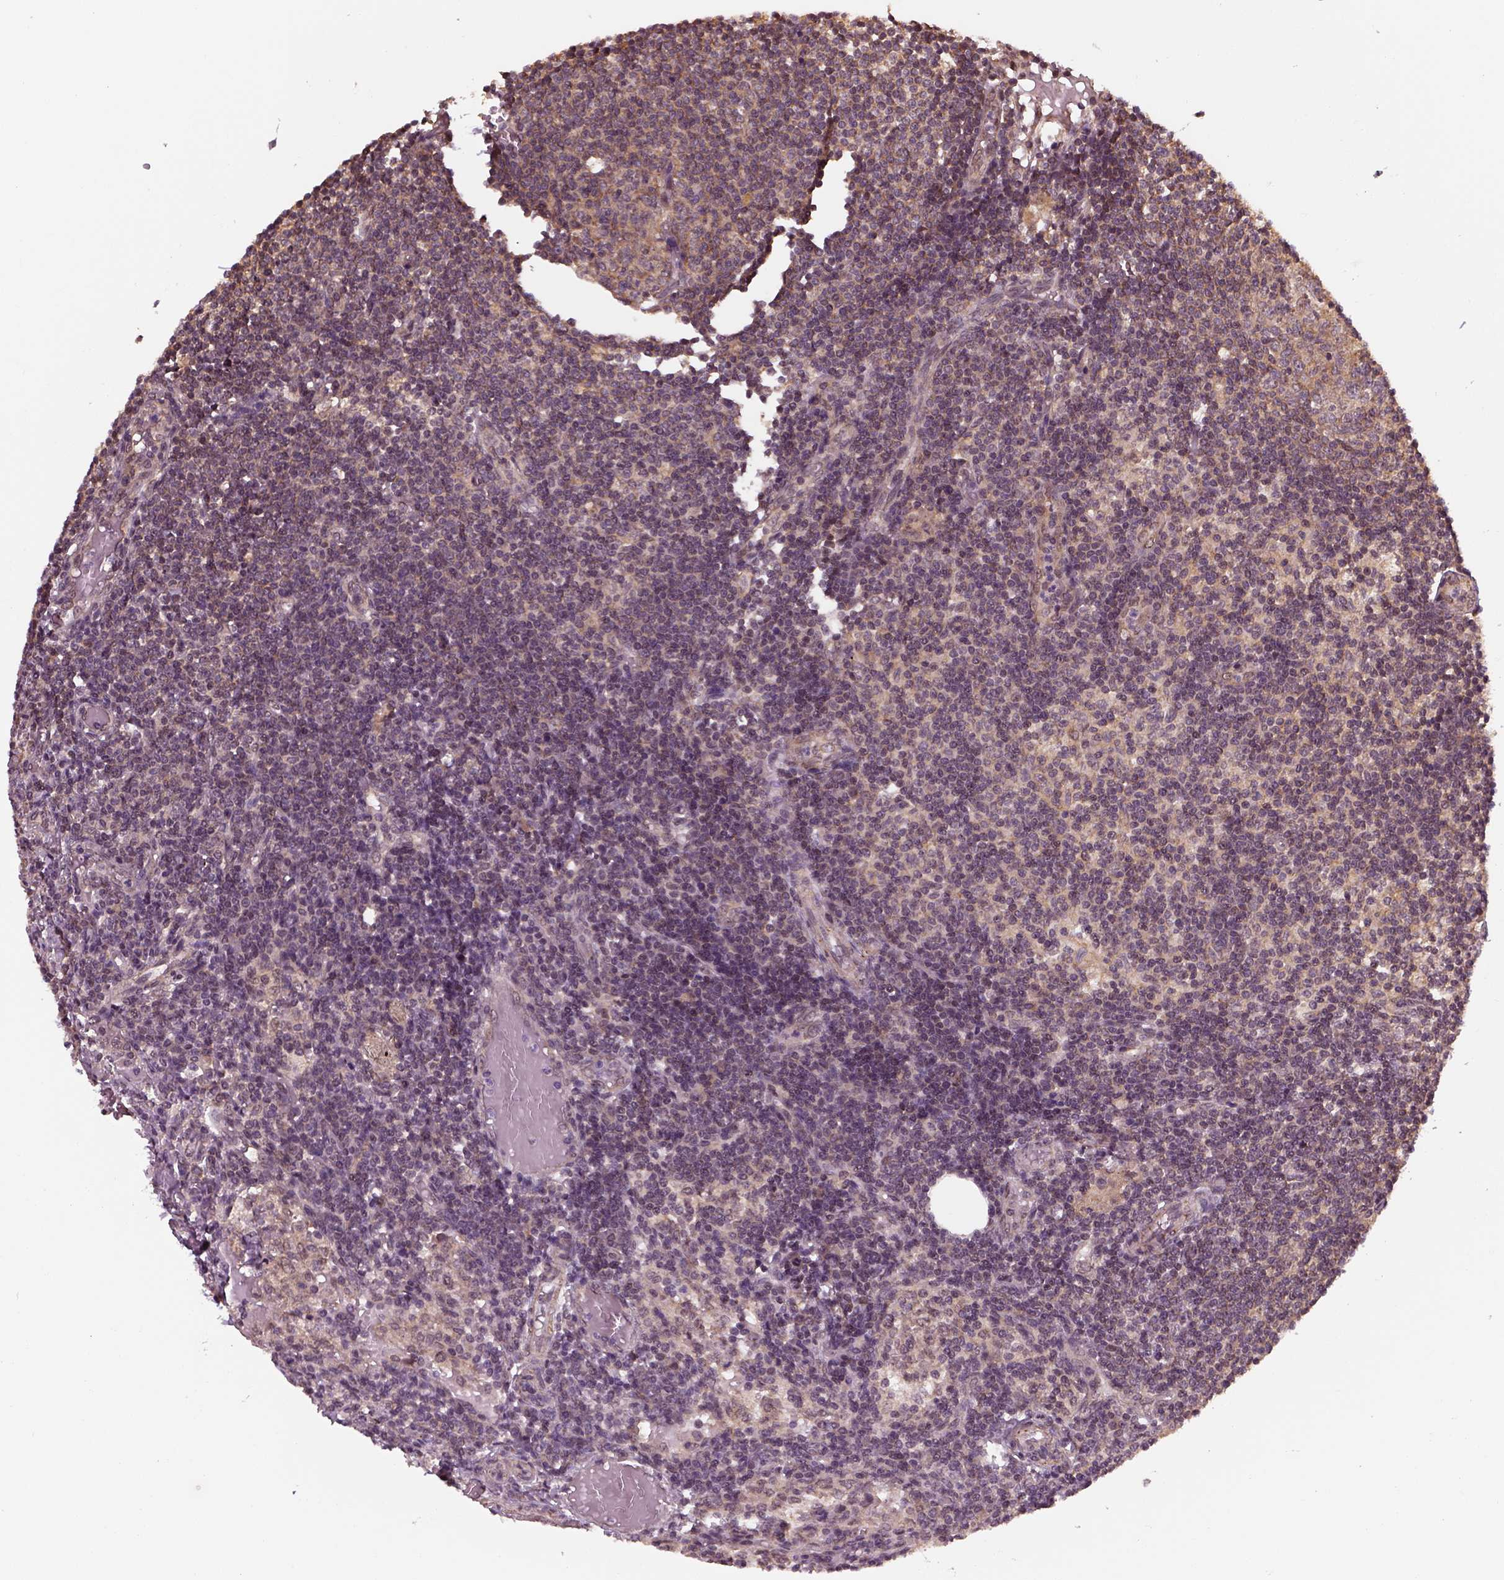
{"staining": {"intensity": "moderate", "quantity": "25%-75%", "location": "cytoplasmic/membranous"}, "tissue": "lymph node", "cell_type": "Germinal center cells", "image_type": "normal", "snomed": [{"axis": "morphology", "description": "Normal tissue, NOS"}, {"axis": "topography", "description": "Lymph node"}], "caption": "Moderate cytoplasmic/membranous staining for a protein is identified in approximately 25%-75% of germinal center cells of unremarkable lymph node using immunohistochemistry (IHC).", "gene": "NUDT9", "patient": {"sex": "female", "age": 69}}